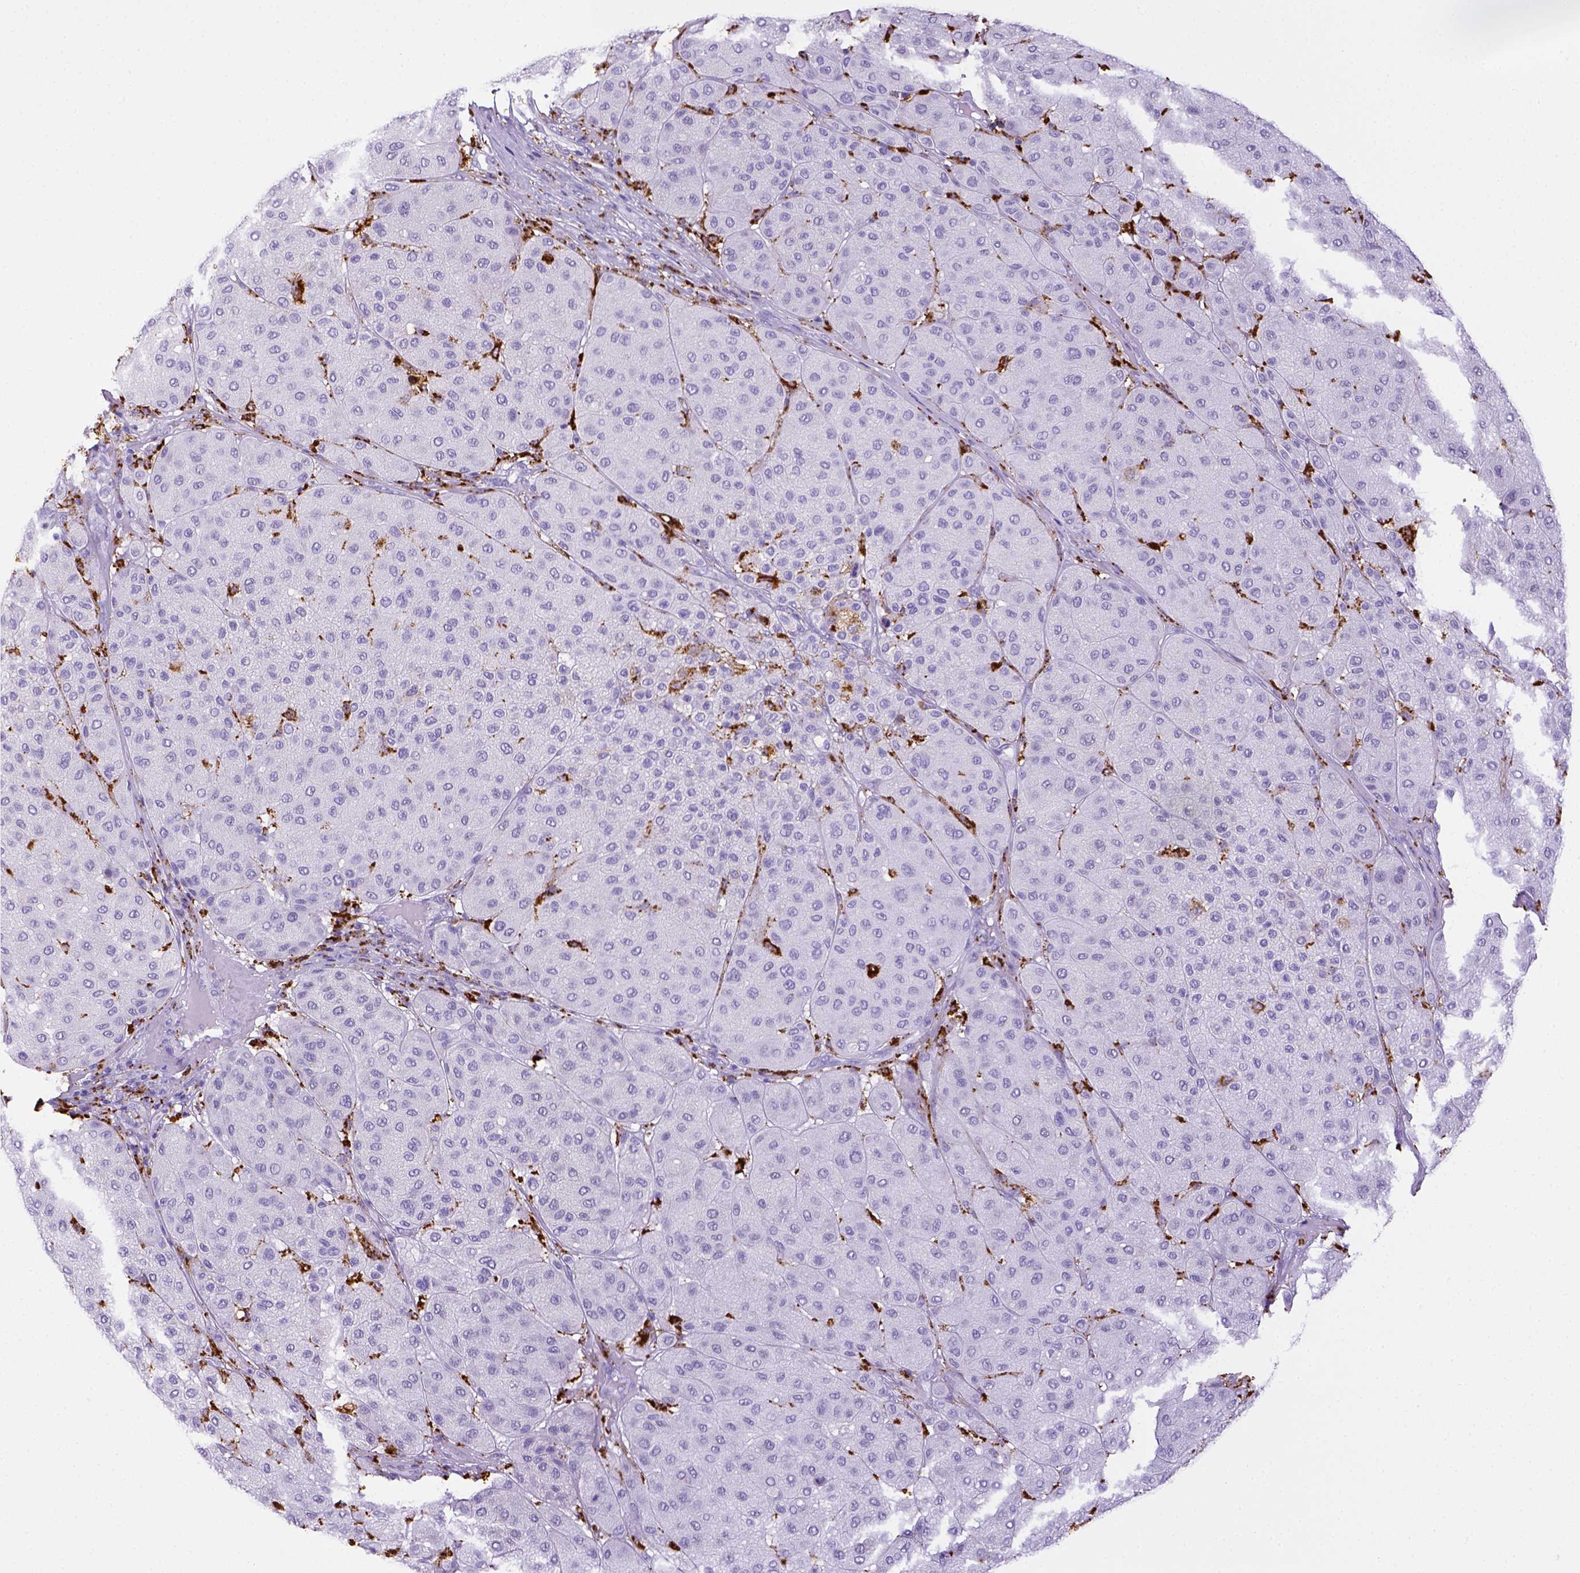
{"staining": {"intensity": "negative", "quantity": "none", "location": "none"}, "tissue": "melanoma", "cell_type": "Tumor cells", "image_type": "cancer", "snomed": [{"axis": "morphology", "description": "Malignant melanoma, Metastatic site"}, {"axis": "topography", "description": "Smooth muscle"}], "caption": "Tumor cells show no significant protein staining in melanoma.", "gene": "CD68", "patient": {"sex": "male", "age": 41}}